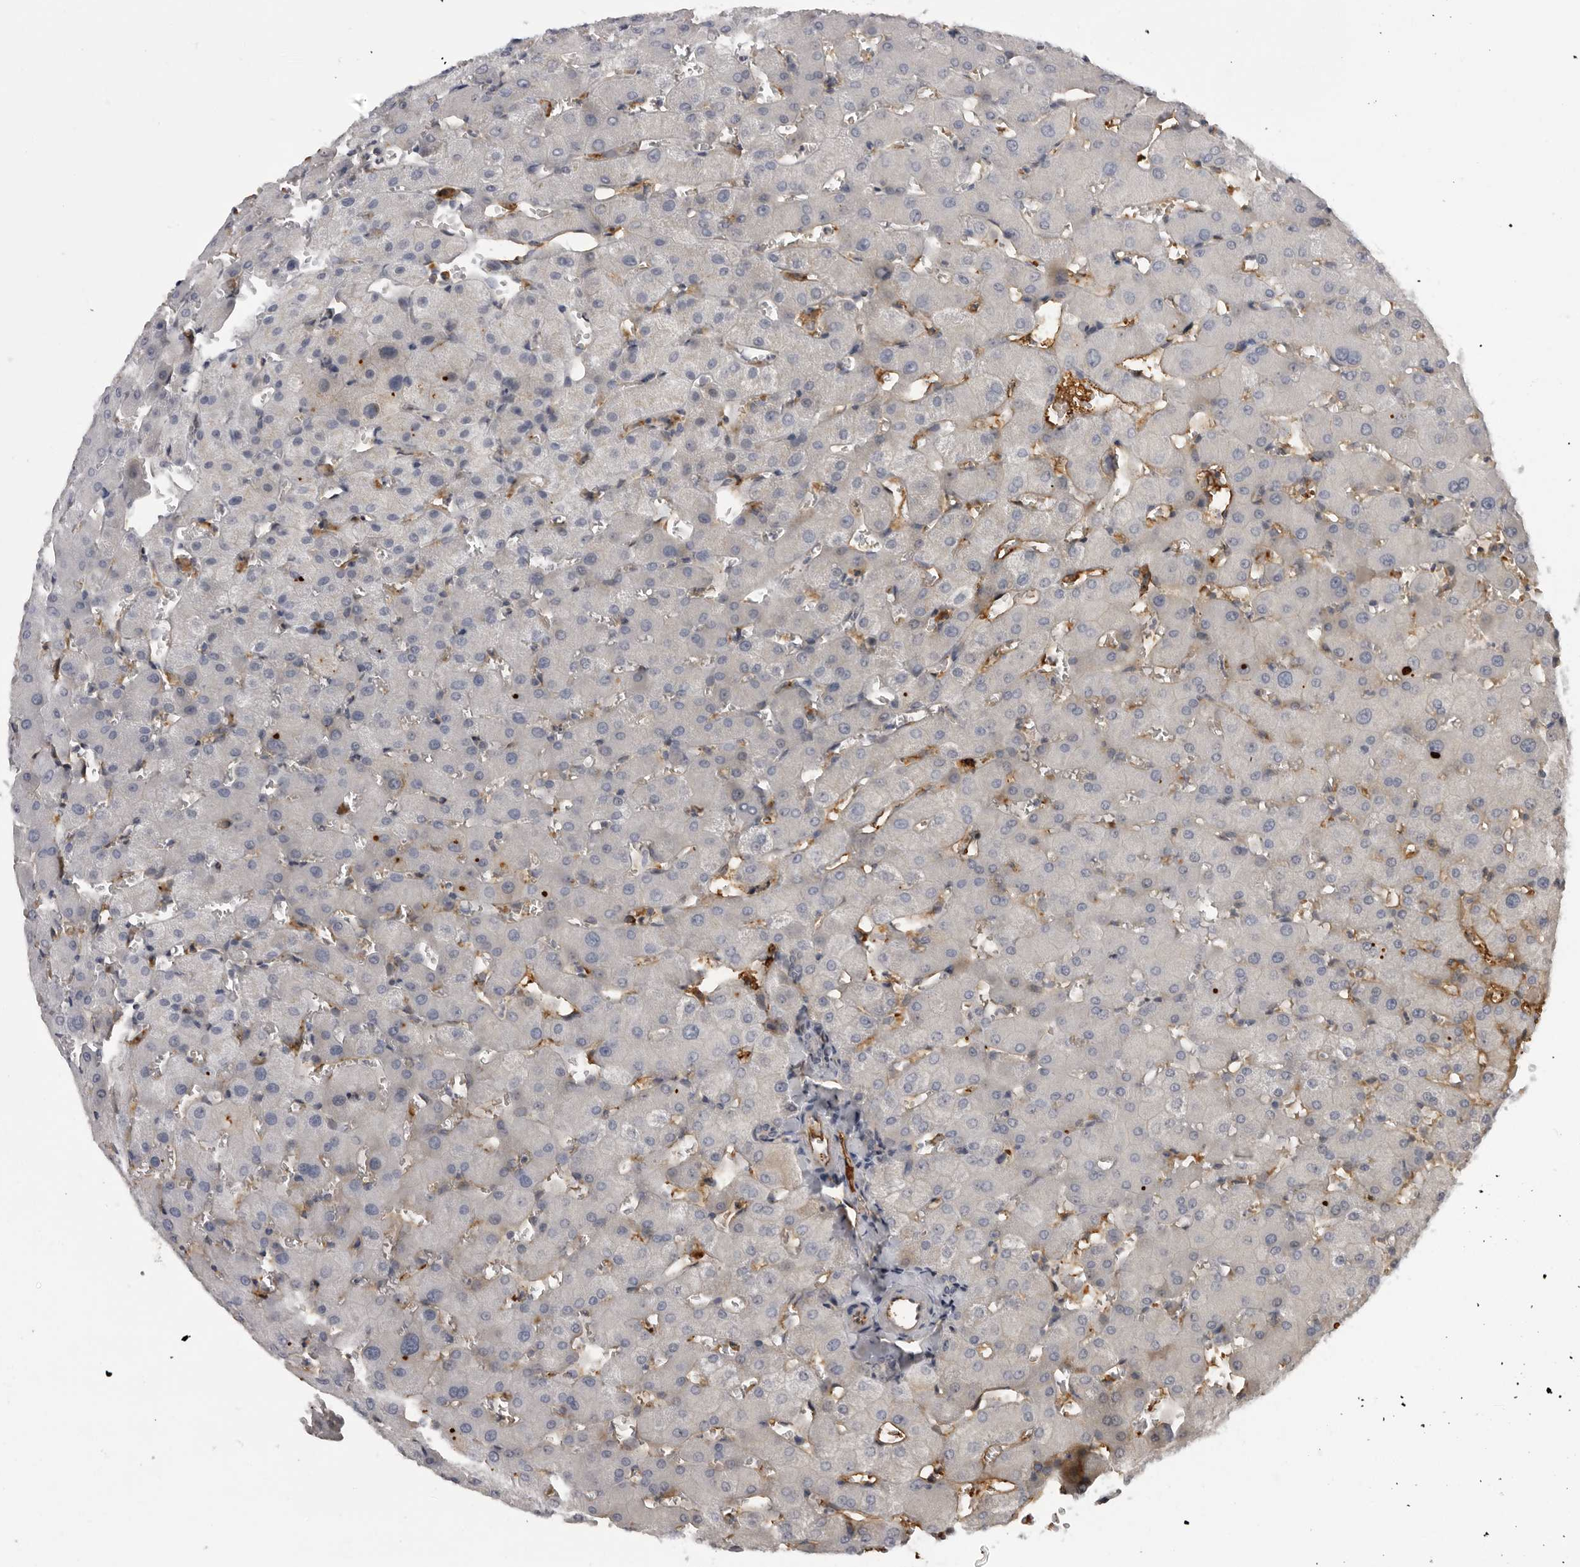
{"staining": {"intensity": "negative", "quantity": "none", "location": "none"}, "tissue": "liver", "cell_type": "Cholangiocytes", "image_type": "normal", "snomed": [{"axis": "morphology", "description": "Normal tissue, NOS"}, {"axis": "topography", "description": "Liver"}], "caption": "Normal liver was stained to show a protein in brown. There is no significant expression in cholangiocytes. (Immunohistochemistry, brightfield microscopy, high magnification).", "gene": "PLEKHF2", "patient": {"sex": "female", "age": 63}}